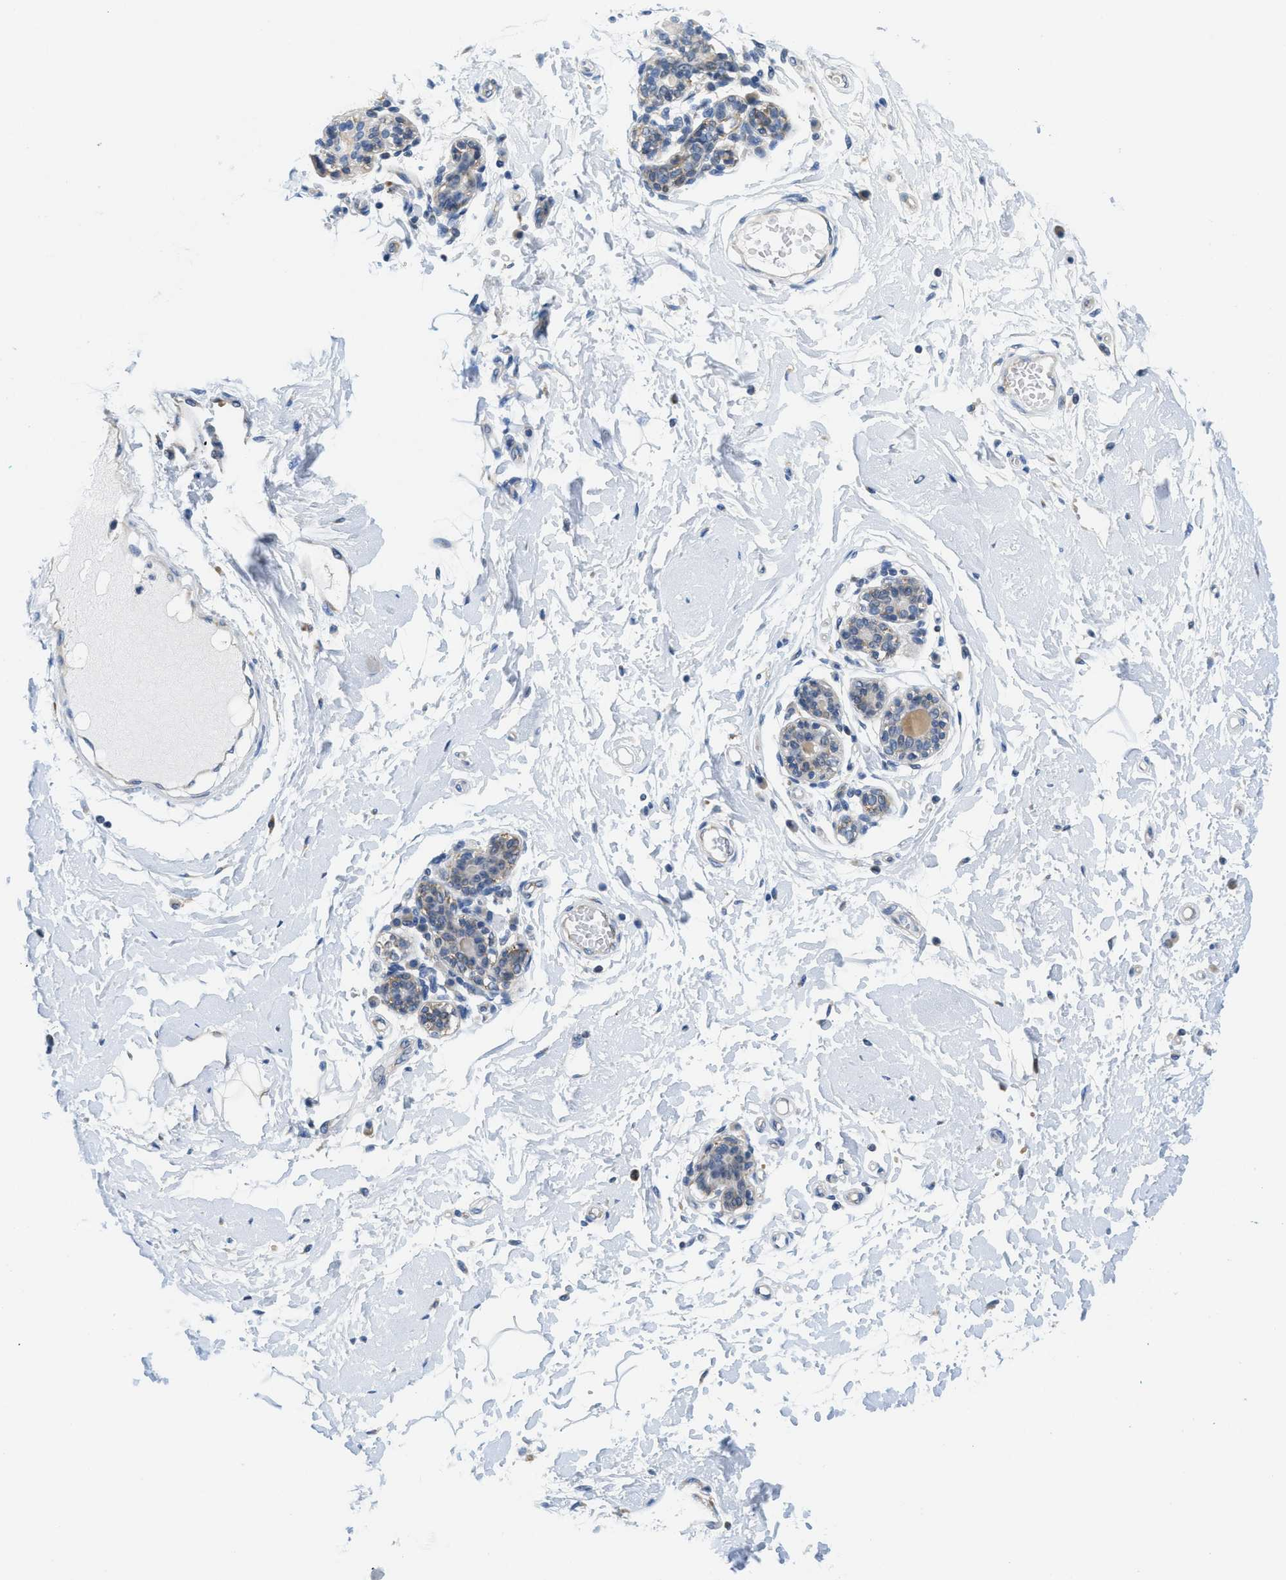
{"staining": {"intensity": "negative", "quantity": "none", "location": "none"}, "tissue": "breast", "cell_type": "Adipocytes", "image_type": "normal", "snomed": [{"axis": "morphology", "description": "Normal tissue, NOS"}, {"axis": "morphology", "description": "Lobular carcinoma"}, {"axis": "topography", "description": "Breast"}], "caption": "Immunohistochemistry photomicrograph of unremarkable breast stained for a protein (brown), which shows no positivity in adipocytes.", "gene": "PTDSS1", "patient": {"sex": "female", "age": 59}}